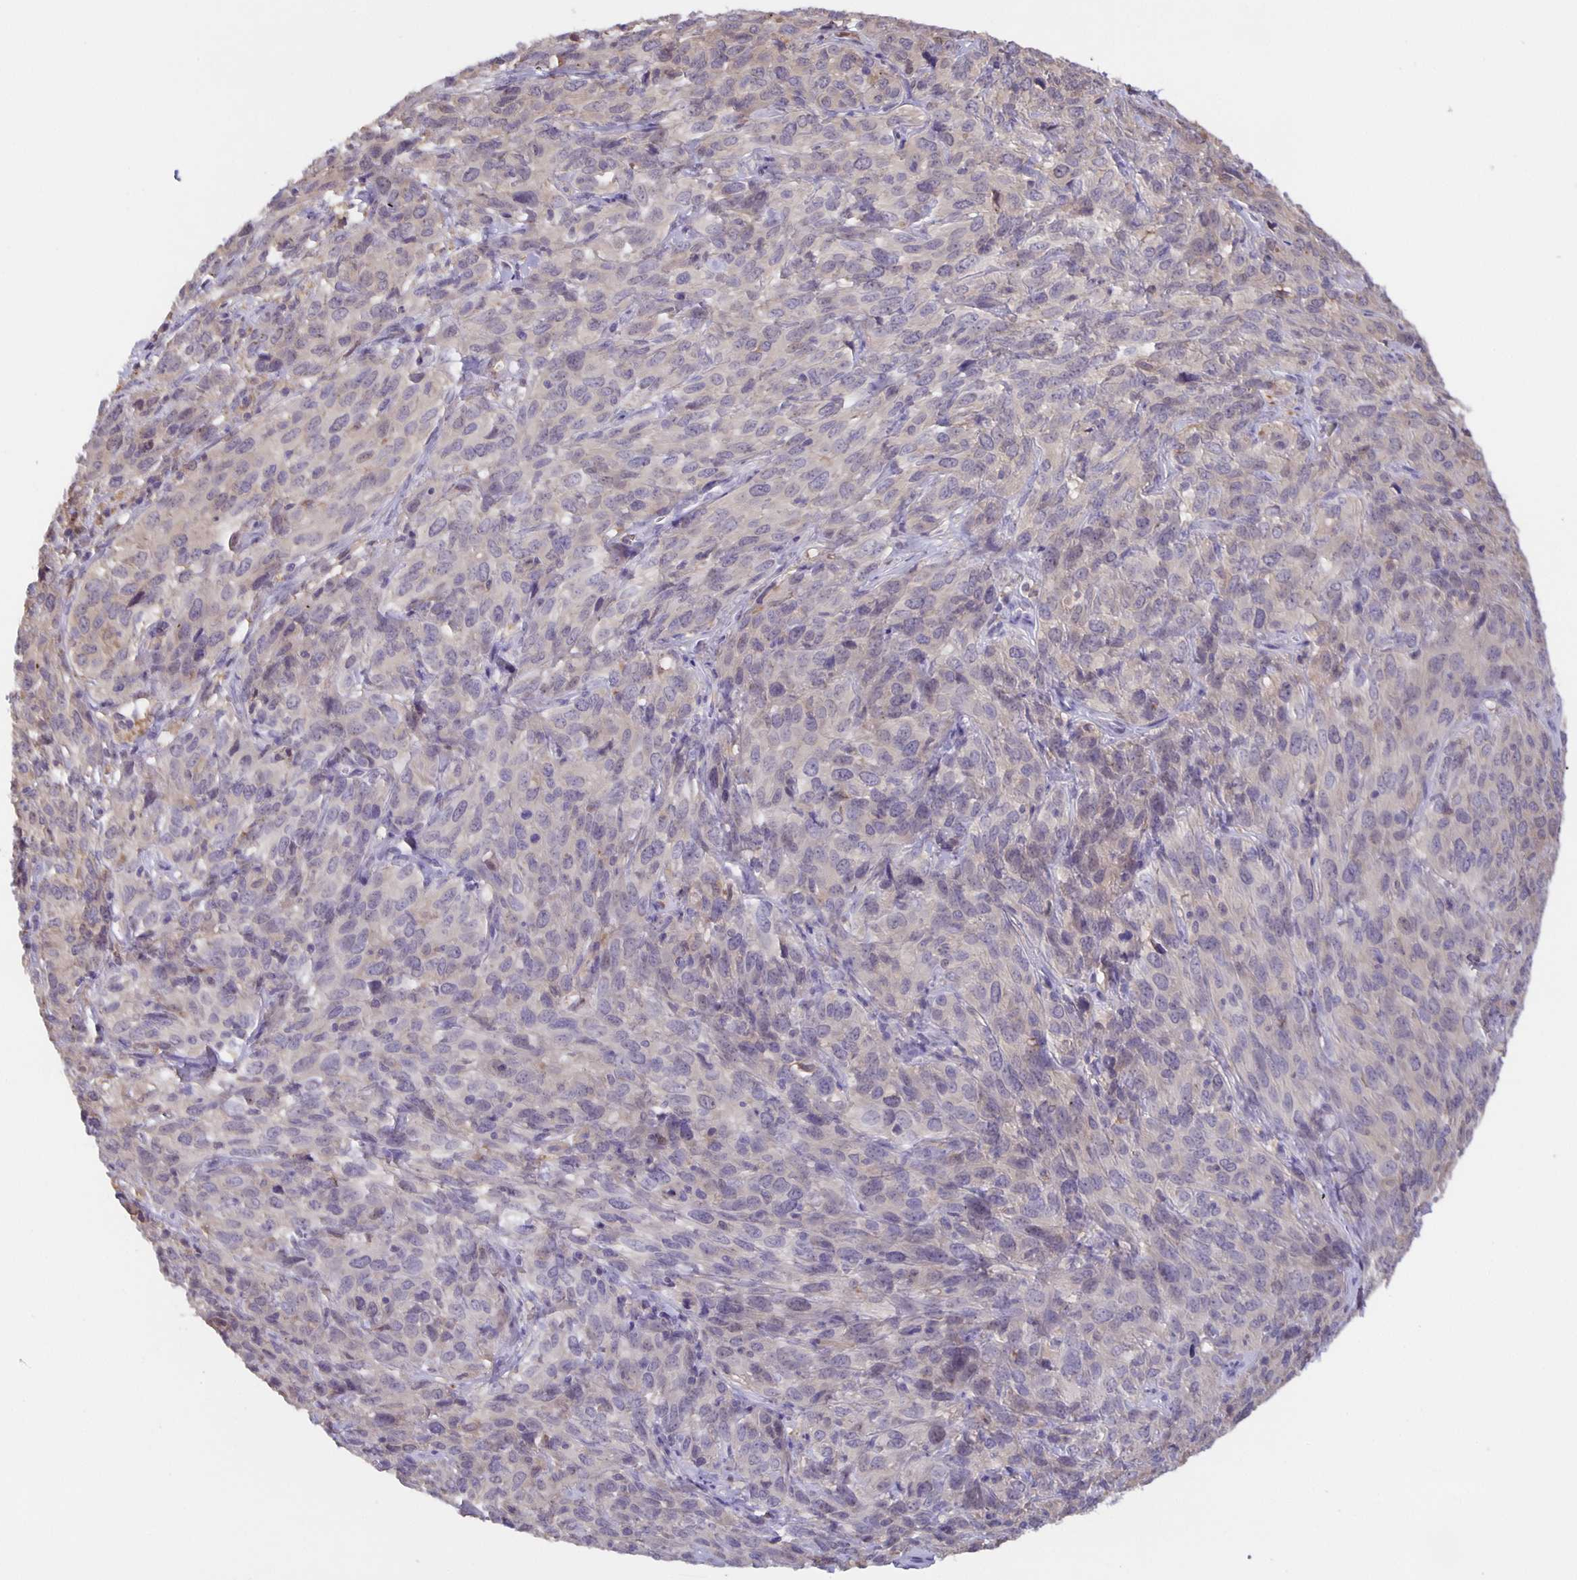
{"staining": {"intensity": "negative", "quantity": "none", "location": "none"}, "tissue": "cervical cancer", "cell_type": "Tumor cells", "image_type": "cancer", "snomed": [{"axis": "morphology", "description": "Squamous cell carcinoma, NOS"}, {"axis": "topography", "description": "Cervix"}], "caption": "High magnification brightfield microscopy of cervical squamous cell carcinoma stained with DAB (3,3'-diaminobenzidine) (brown) and counterstained with hematoxylin (blue): tumor cells show no significant positivity.", "gene": "MARCHF6", "patient": {"sex": "female", "age": 51}}